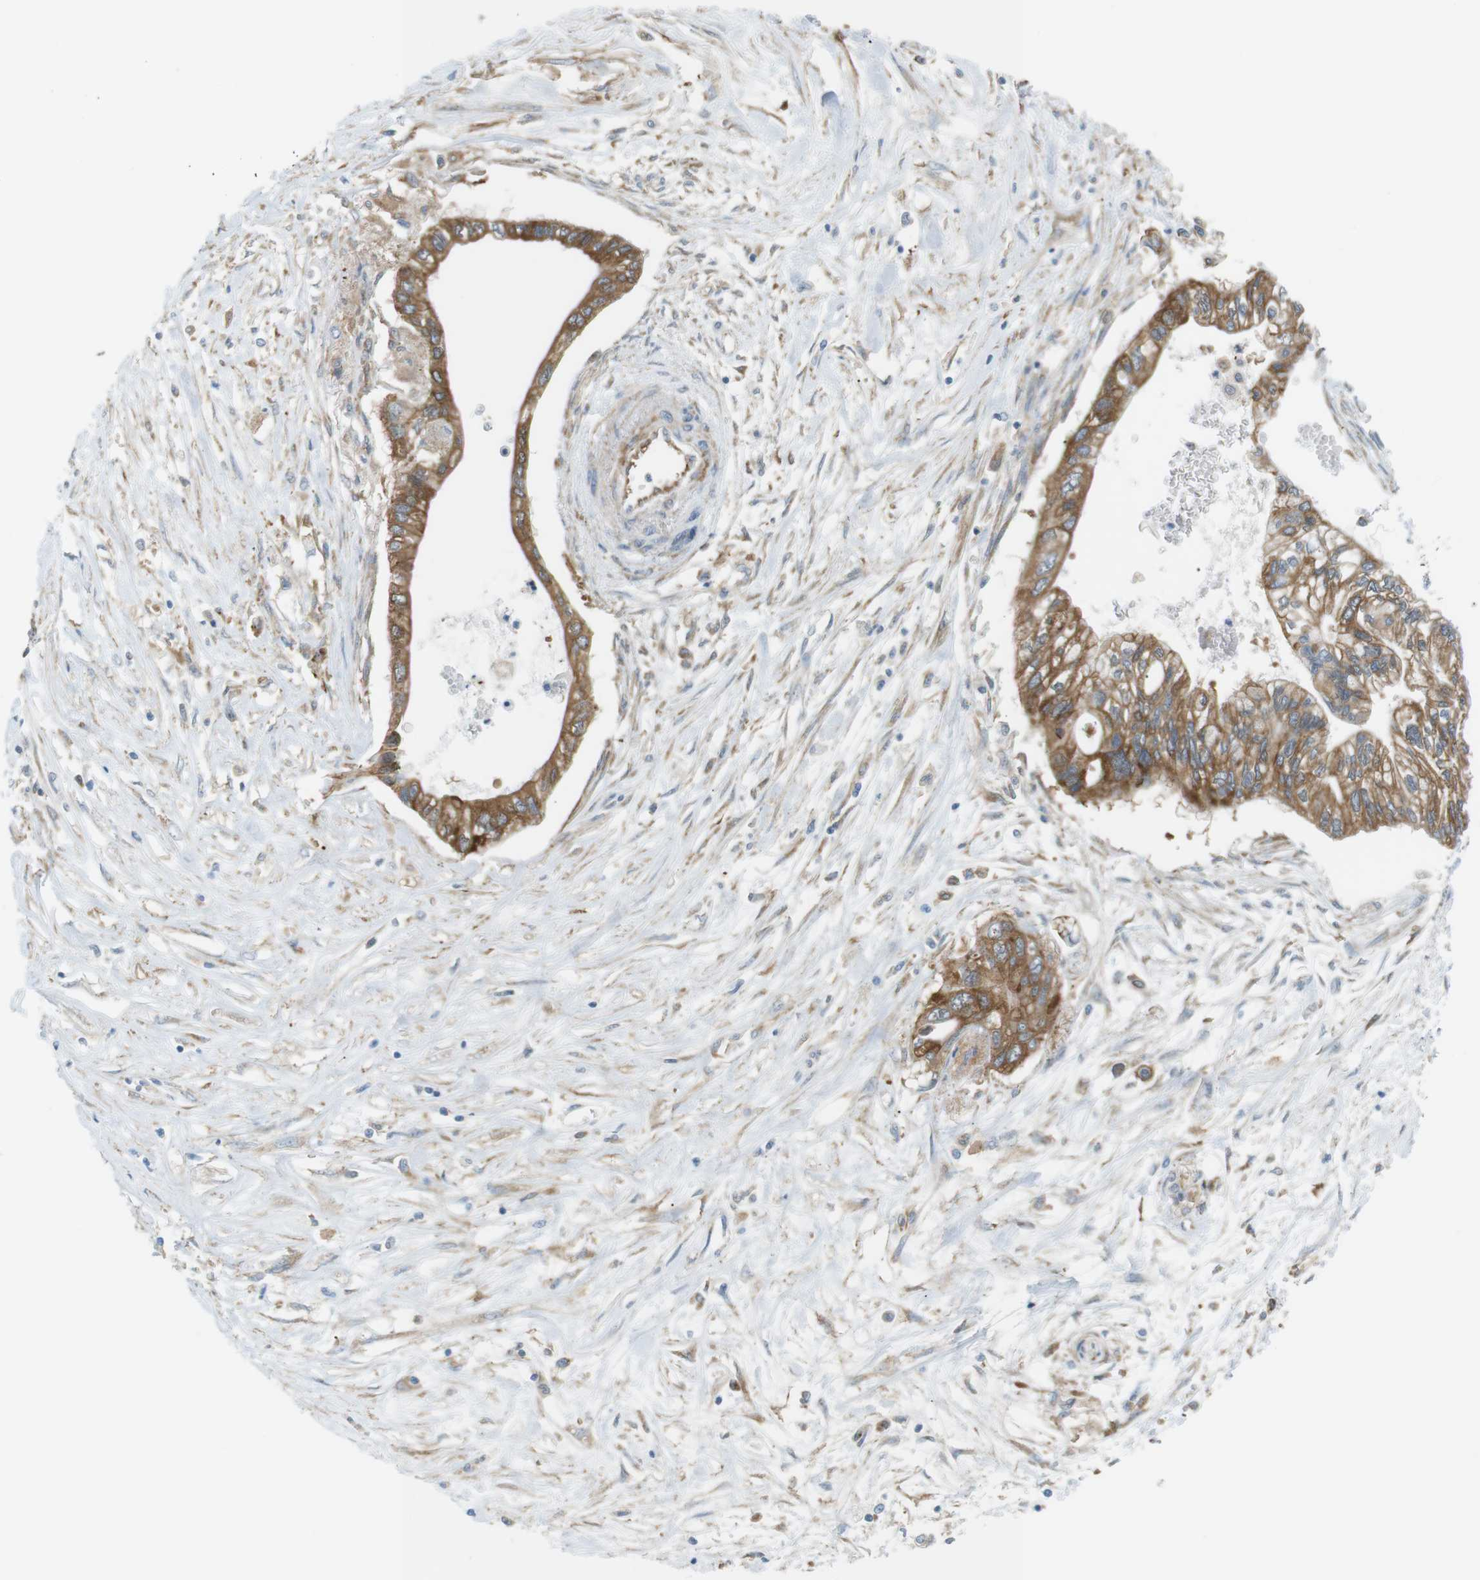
{"staining": {"intensity": "moderate", "quantity": ">75%", "location": "cytoplasmic/membranous"}, "tissue": "pancreatic cancer", "cell_type": "Tumor cells", "image_type": "cancer", "snomed": [{"axis": "morphology", "description": "Adenocarcinoma, NOS"}, {"axis": "topography", "description": "Pancreas"}], "caption": "The immunohistochemical stain shows moderate cytoplasmic/membranous staining in tumor cells of pancreatic adenocarcinoma tissue.", "gene": "PEPD", "patient": {"sex": "female", "age": 77}}